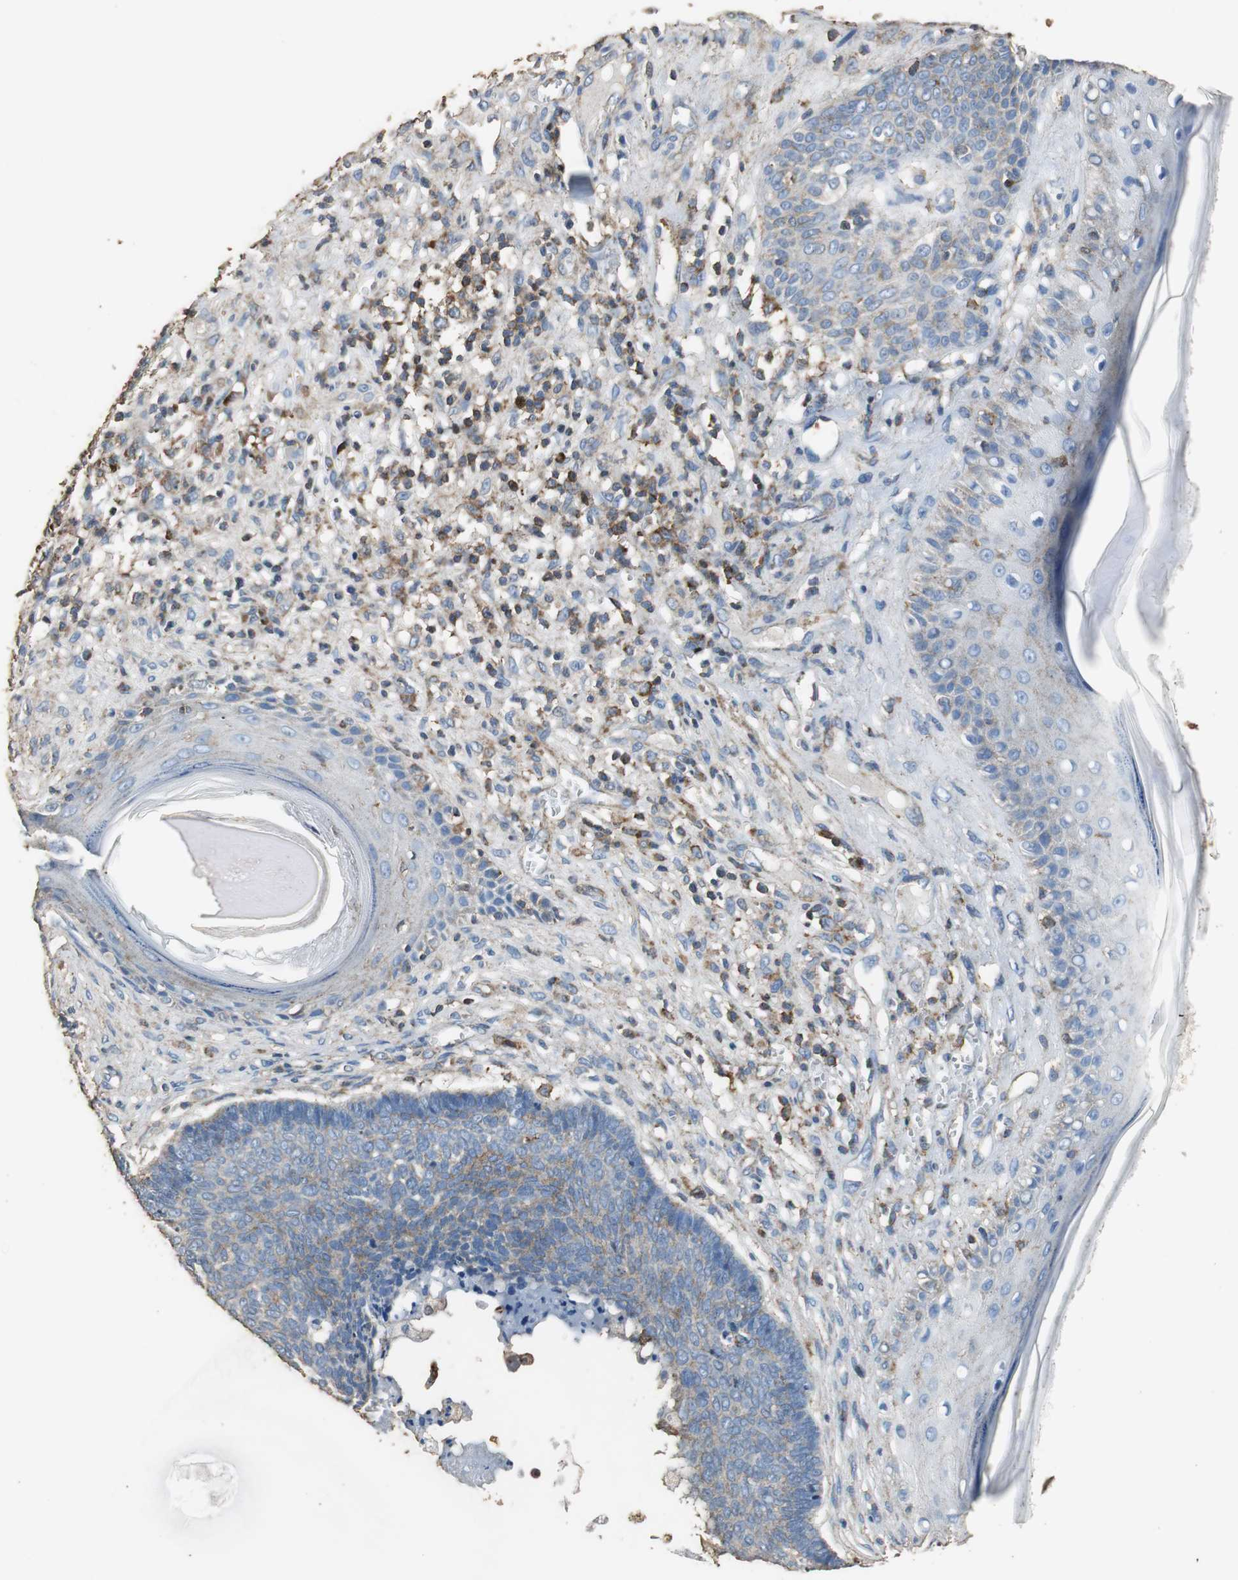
{"staining": {"intensity": "weak", "quantity": "25%-75%", "location": "cytoplasmic/membranous"}, "tissue": "skin cancer", "cell_type": "Tumor cells", "image_type": "cancer", "snomed": [{"axis": "morphology", "description": "Basal cell carcinoma"}, {"axis": "topography", "description": "Skin"}], "caption": "Immunohistochemical staining of skin cancer displays low levels of weak cytoplasmic/membranous protein positivity in approximately 25%-75% of tumor cells.", "gene": "PRKRA", "patient": {"sex": "male", "age": 84}}